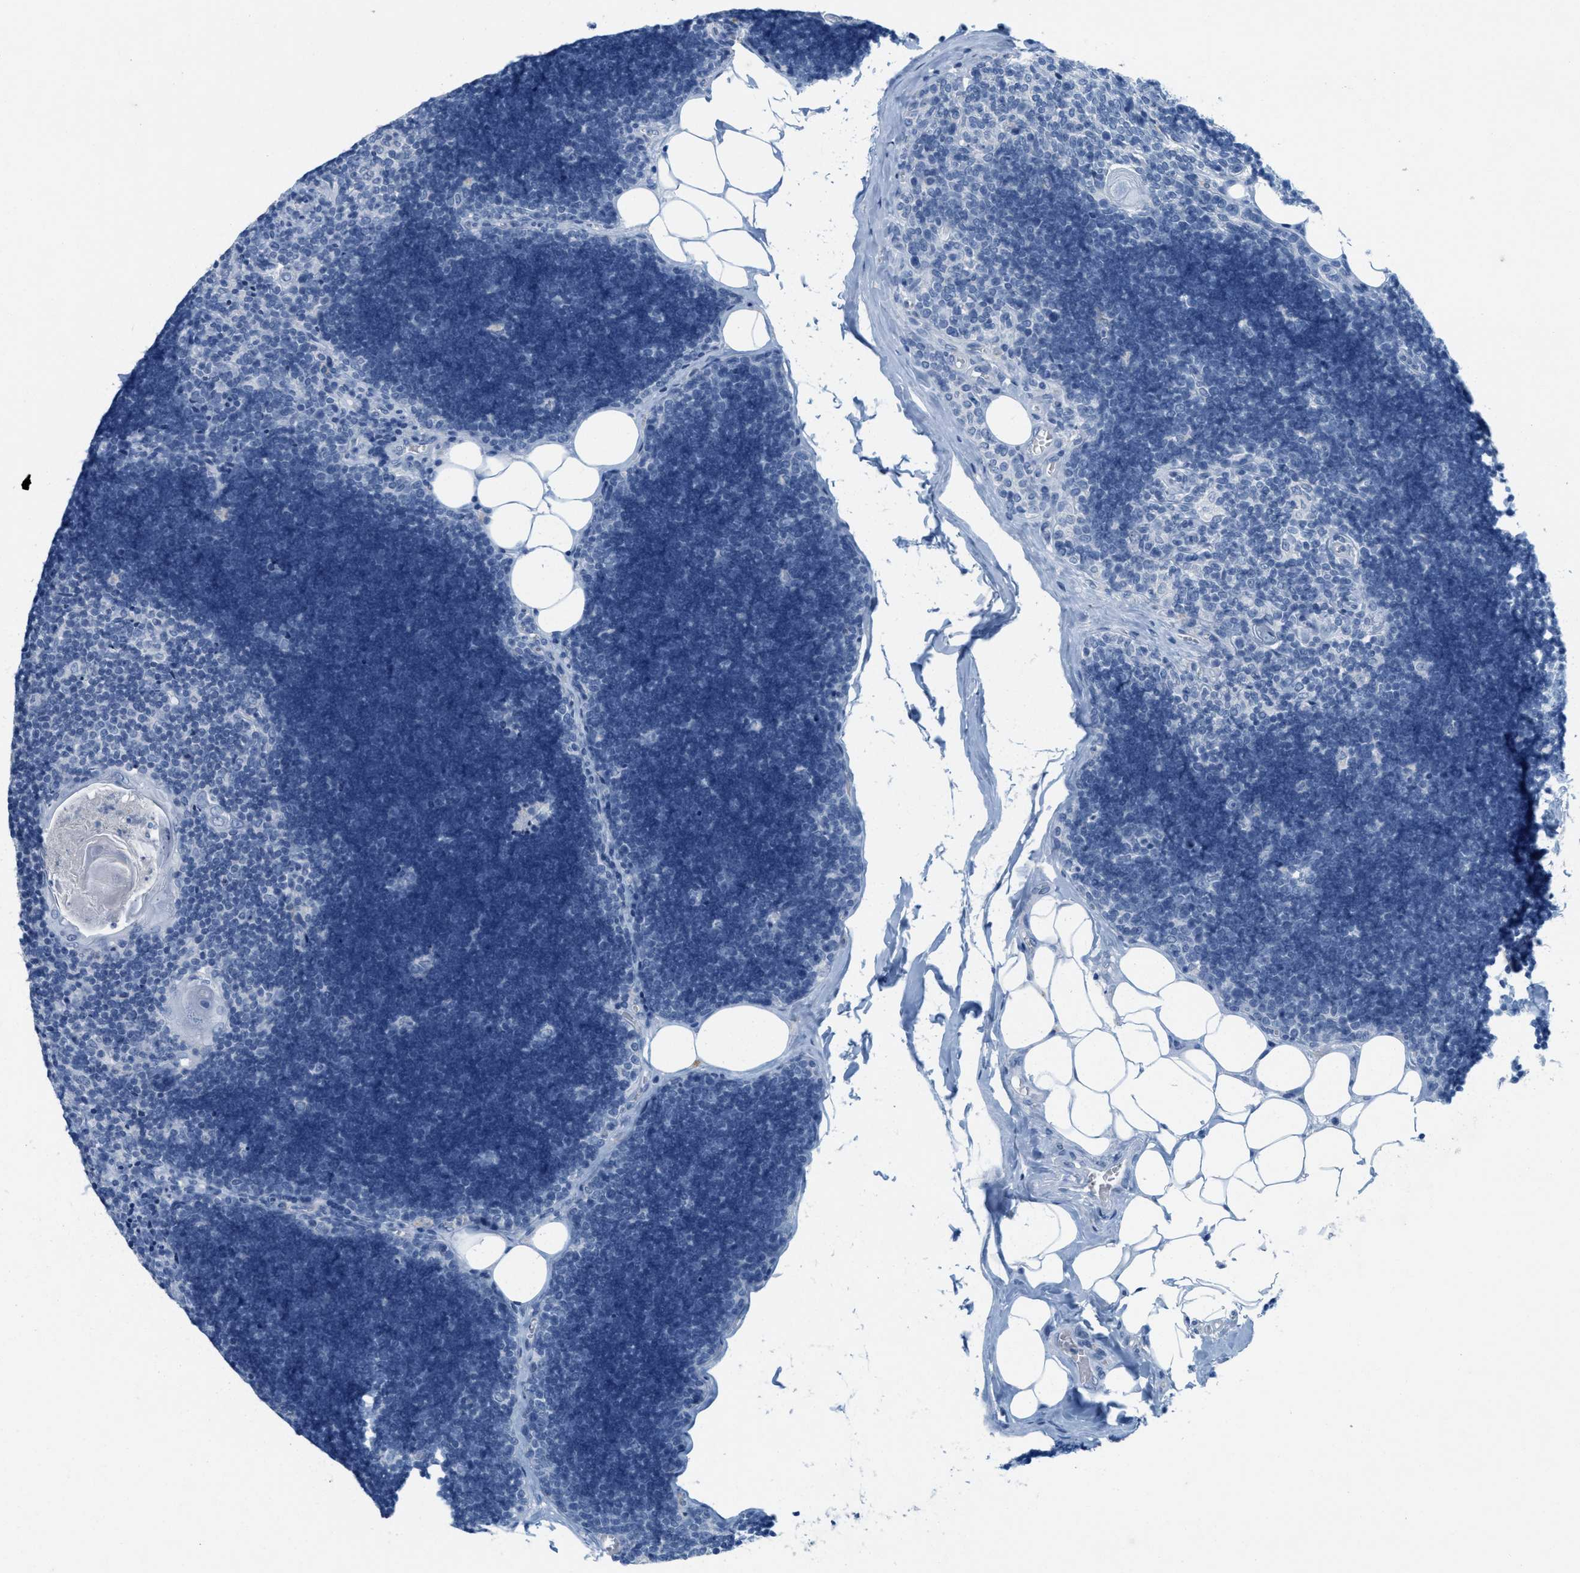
{"staining": {"intensity": "negative", "quantity": "none", "location": "none"}, "tissue": "lymph node", "cell_type": "Germinal center cells", "image_type": "normal", "snomed": [{"axis": "morphology", "description": "Normal tissue, NOS"}, {"axis": "topography", "description": "Lymph node"}], "caption": "Immunohistochemistry (IHC) photomicrograph of benign lymph node: lymph node stained with DAB reveals no significant protein positivity in germinal center cells.", "gene": "GPM6A", "patient": {"sex": "male", "age": 33}}